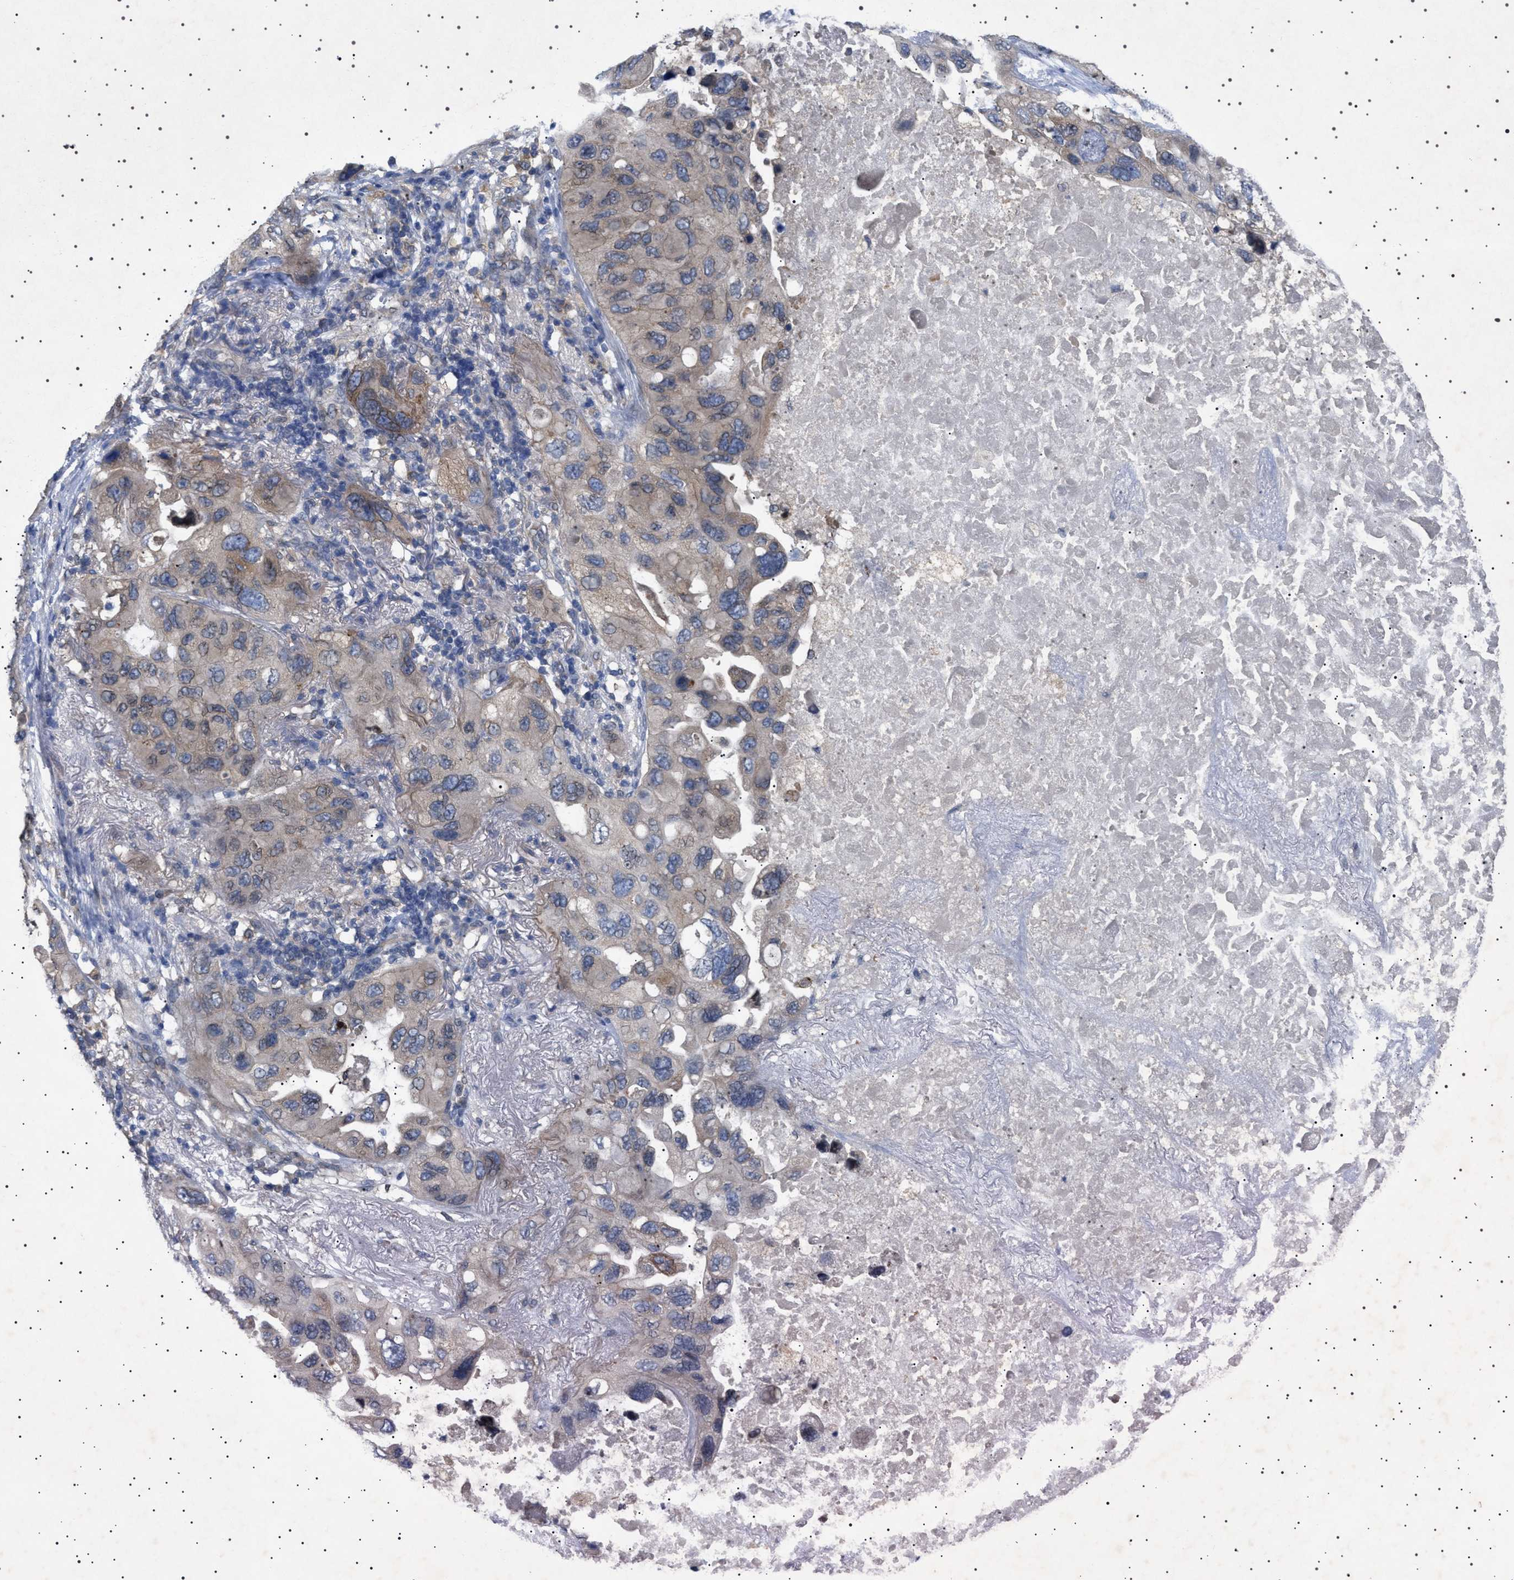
{"staining": {"intensity": "moderate", "quantity": "<25%", "location": "cytoplasmic/membranous"}, "tissue": "lung cancer", "cell_type": "Tumor cells", "image_type": "cancer", "snomed": [{"axis": "morphology", "description": "Squamous cell carcinoma, NOS"}, {"axis": "topography", "description": "Lung"}], "caption": "Moderate cytoplasmic/membranous positivity for a protein is appreciated in approximately <25% of tumor cells of lung cancer (squamous cell carcinoma) using immunohistochemistry.", "gene": "NUP93", "patient": {"sex": "female", "age": 73}}